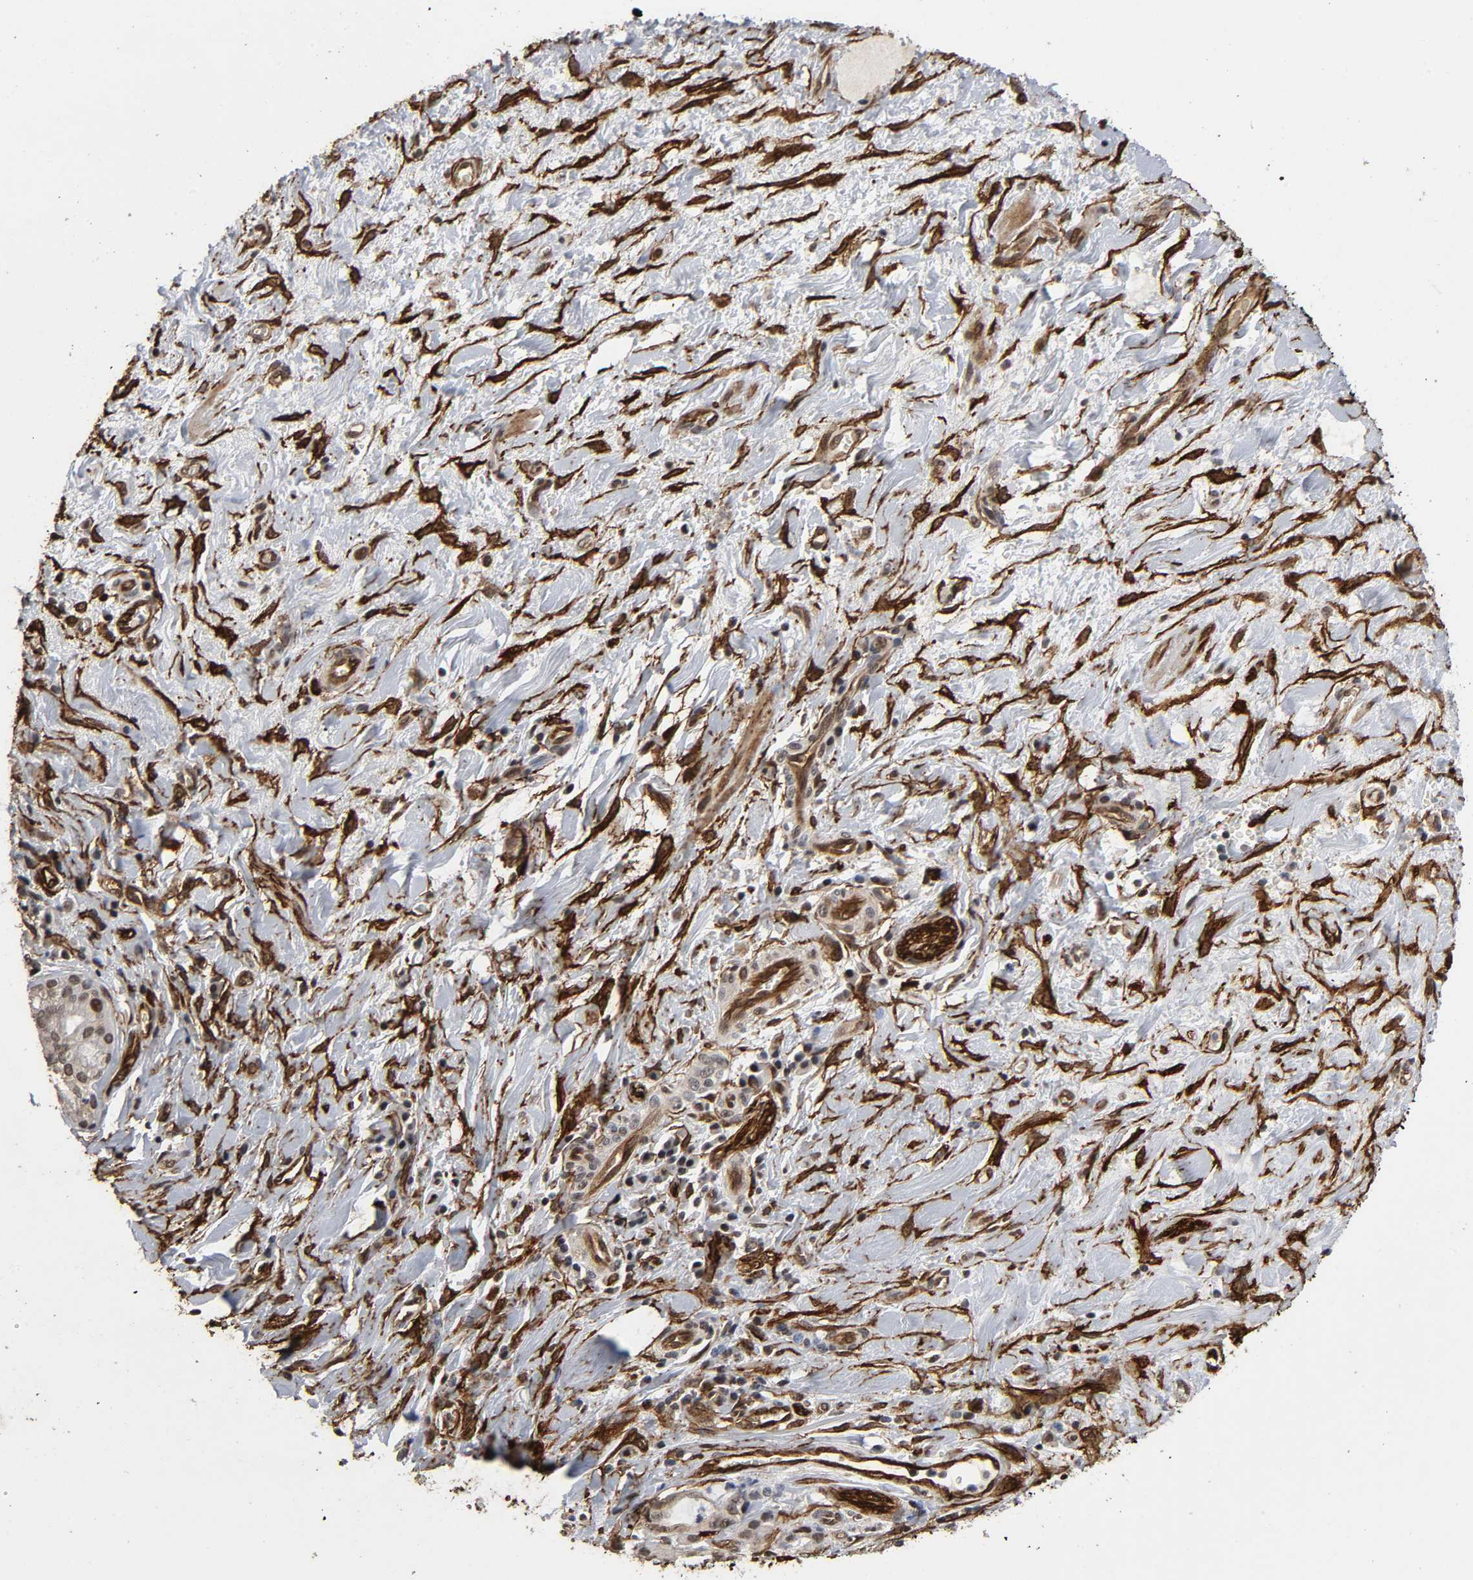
{"staining": {"intensity": "moderate", "quantity": "25%-75%", "location": "cytoplasmic/membranous,nuclear"}, "tissue": "pancreatic cancer", "cell_type": "Tumor cells", "image_type": "cancer", "snomed": [{"axis": "morphology", "description": "Adenocarcinoma, NOS"}, {"axis": "topography", "description": "Pancreas"}], "caption": "Human pancreatic cancer stained with a protein marker exhibits moderate staining in tumor cells.", "gene": "AHNAK2", "patient": {"sex": "female", "age": 73}}